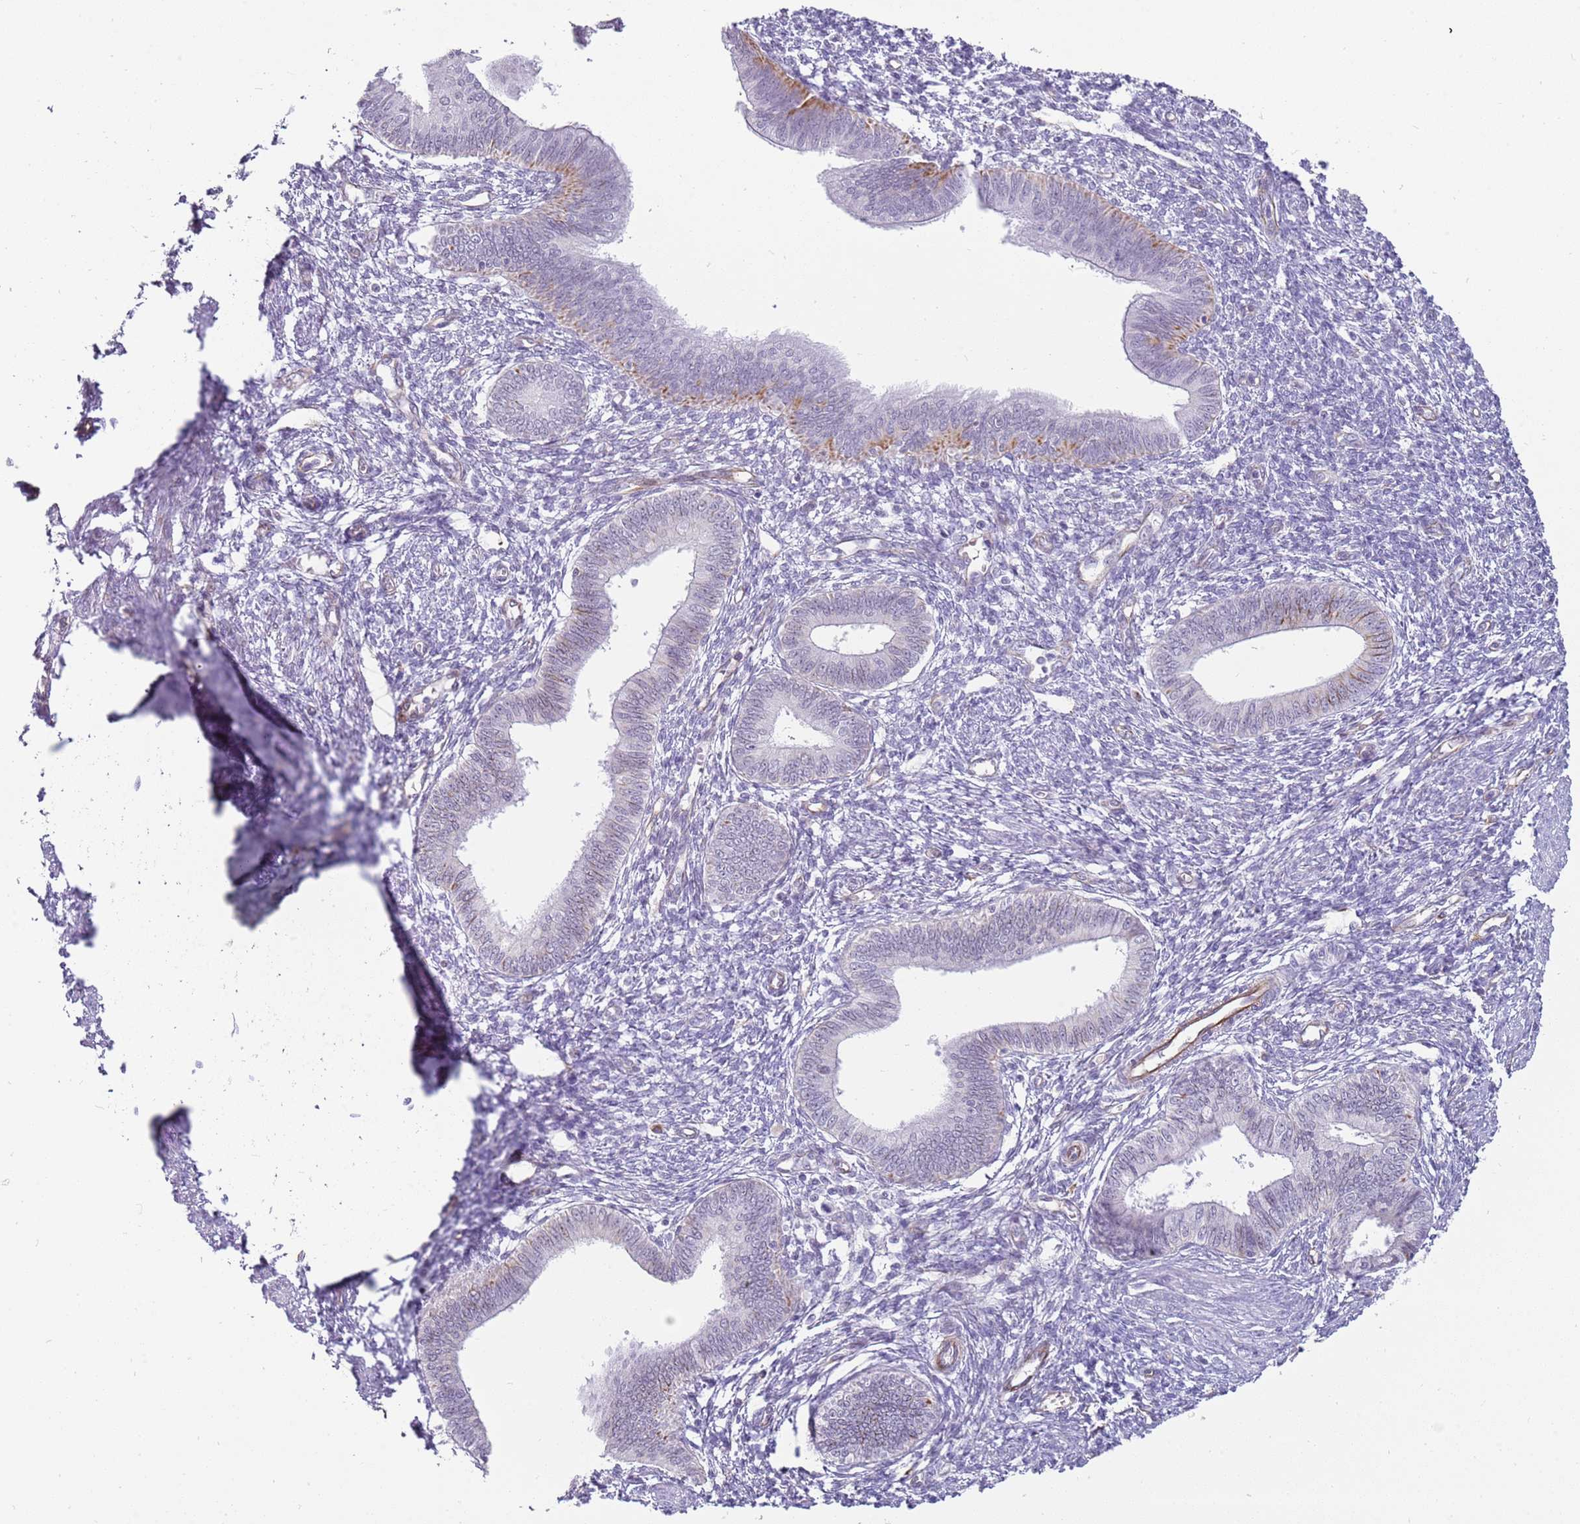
{"staining": {"intensity": "negative", "quantity": "none", "location": "none"}, "tissue": "endometrium", "cell_type": "Cells in endometrial stroma", "image_type": "normal", "snomed": [{"axis": "morphology", "description": "Normal tissue, NOS"}, {"axis": "topography", "description": "Endometrium"}], "caption": "There is no significant positivity in cells in endometrial stroma of endometrium. (Brightfield microscopy of DAB (3,3'-diaminobenzidine) immunohistochemistry (IHC) at high magnification).", "gene": "ENSG00000271254", "patient": {"sex": "female", "age": 46}}